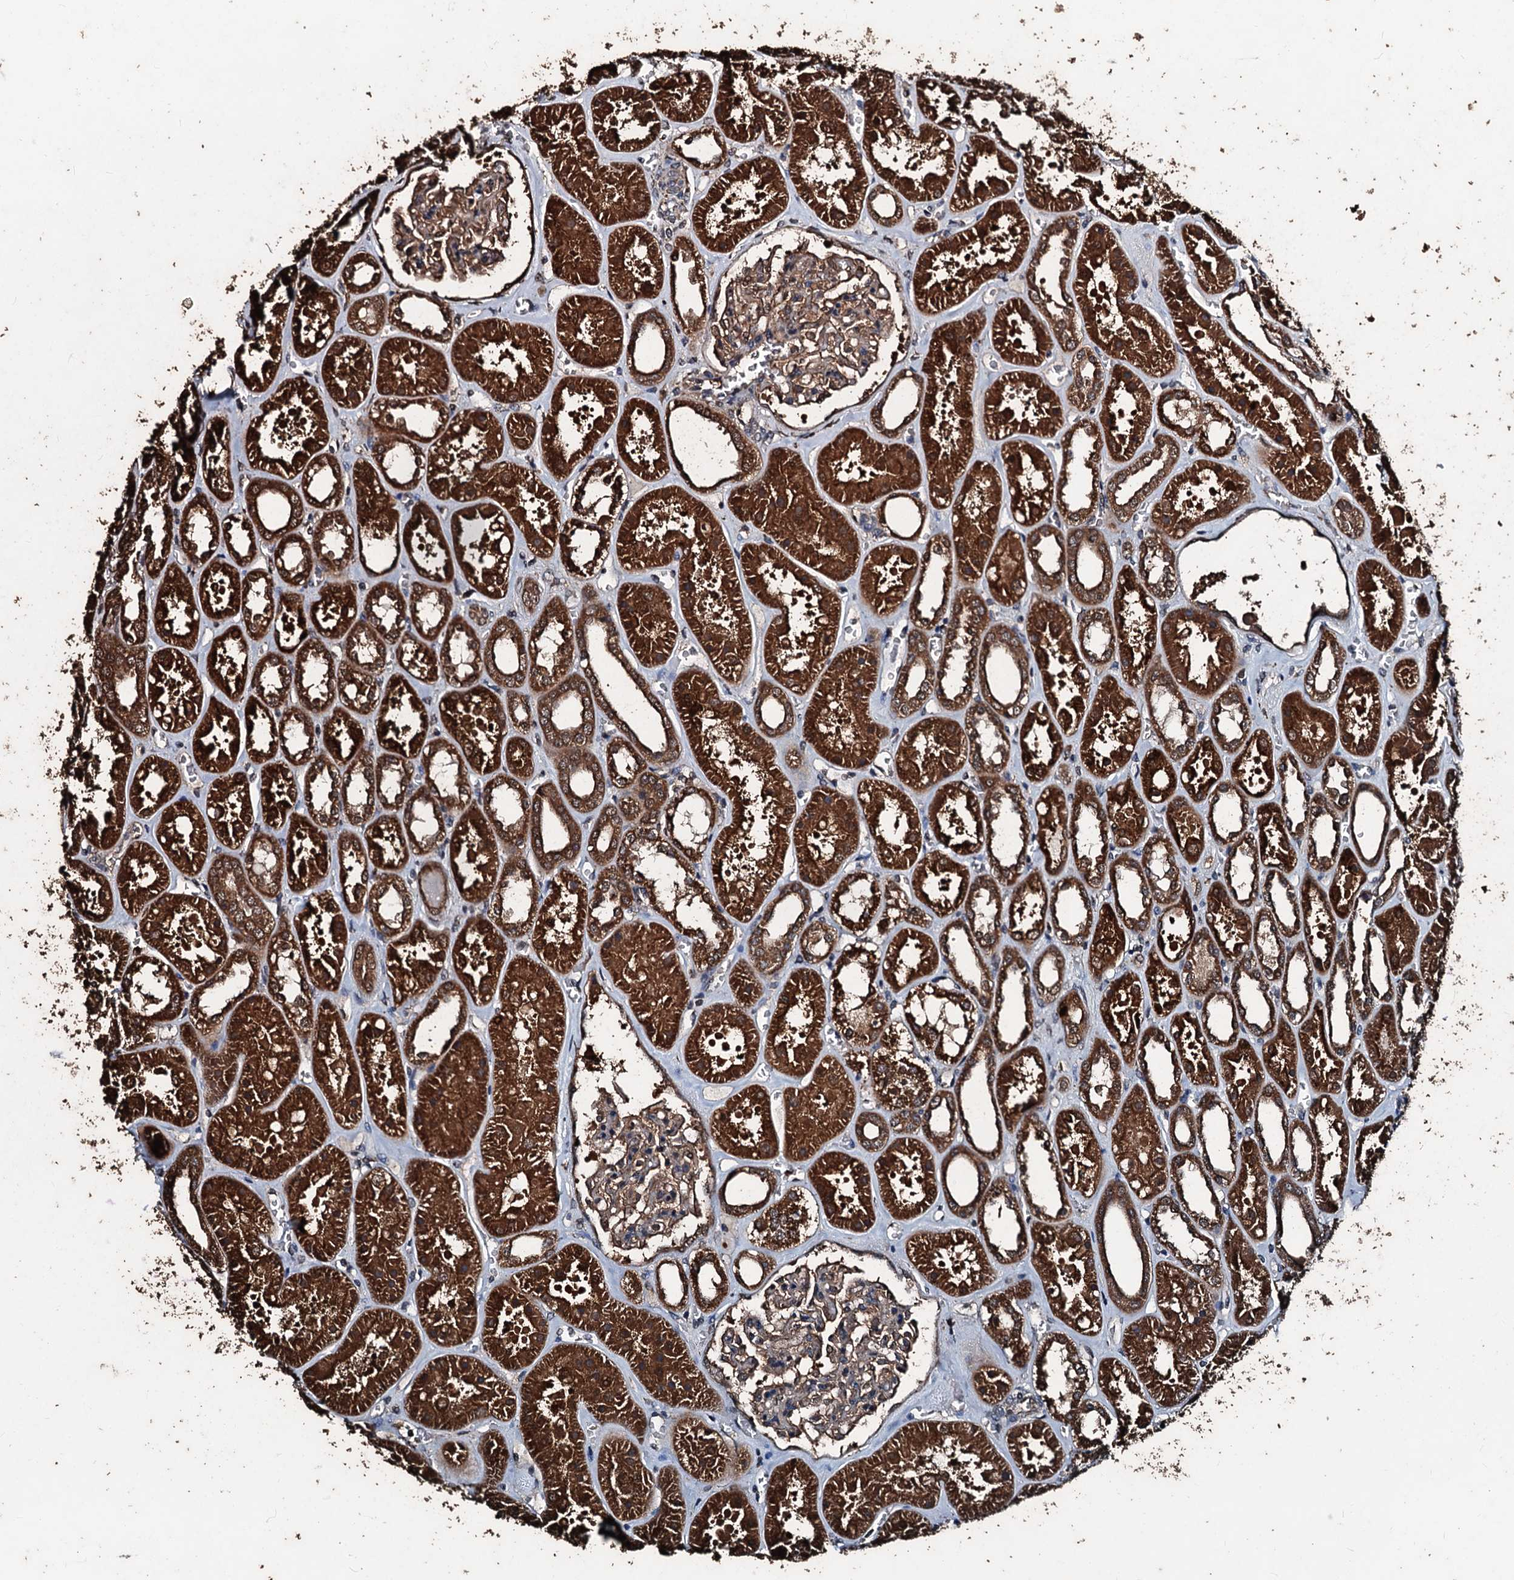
{"staining": {"intensity": "weak", "quantity": ">75%", "location": "cytoplasmic/membranous"}, "tissue": "kidney", "cell_type": "Cells in glomeruli", "image_type": "normal", "snomed": [{"axis": "morphology", "description": "Normal tissue, NOS"}, {"axis": "topography", "description": "Kidney"}], "caption": "High-magnification brightfield microscopy of normal kidney stained with DAB (3,3'-diaminobenzidine) (brown) and counterstained with hematoxylin (blue). cells in glomeruli exhibit weak cytoplasmic/membranous staining is identified in approximately>75% of cells. (Stains: DAB in brown, nuclei in blue, Microscopy: brightfield microscopy at high magnification).", "gene": "FAAP24", "patient": {"sex": "female", "age": 41}}